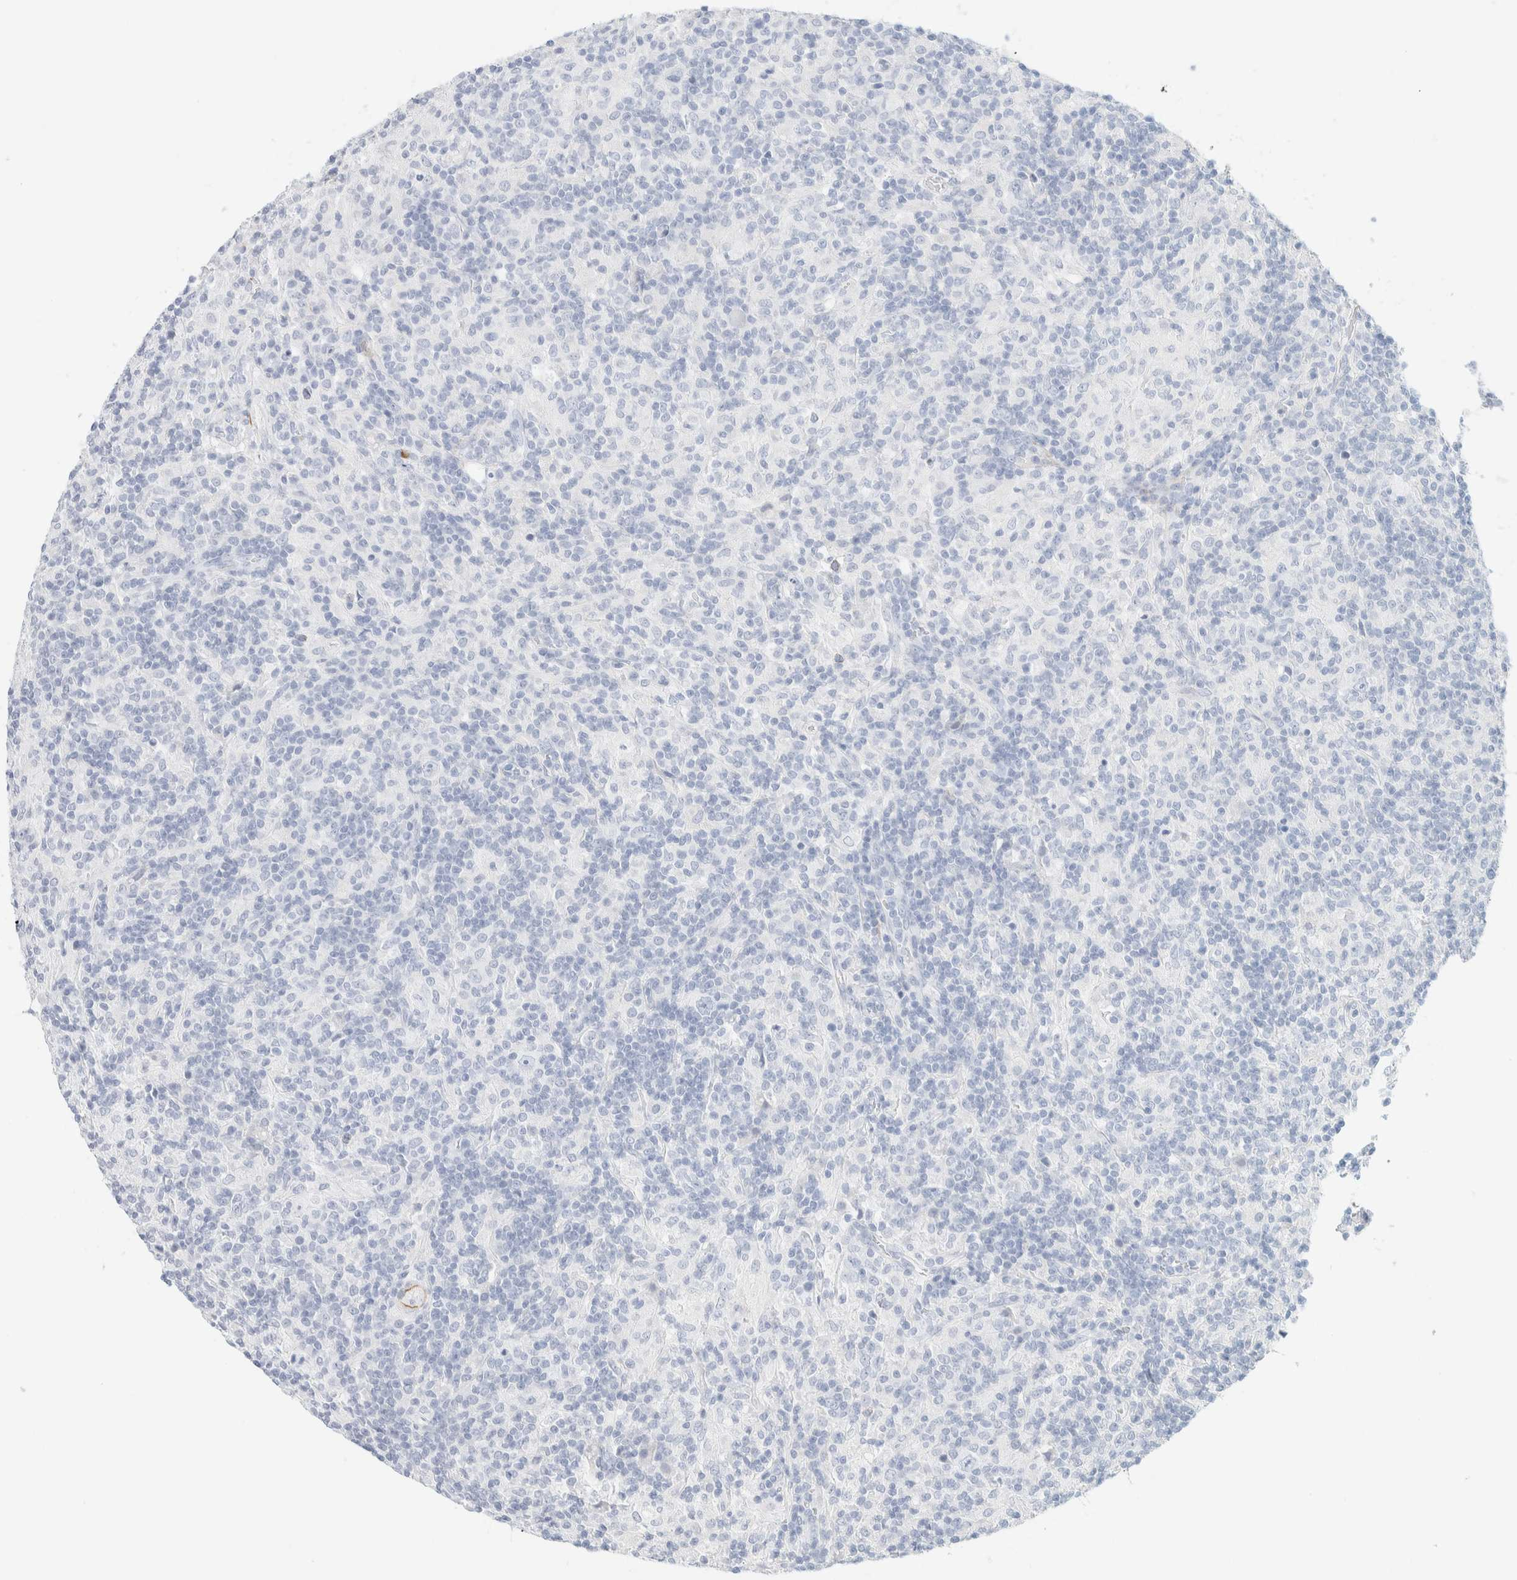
{"staining": {"intensity": "negative", "quantity": "none", "location": "none"}, "tissue": "lymphoma", "cell_type": "Tumor cells", "image_type": "cancer", "snomed": [{"axis": "morphology", "description": "Hodgkin's disease, NOS"}, {"axis": "topography", "description": "Lymph node"}], "caption": "The micrograph reveals no significant staining in tumor cells of Hodgkin's disease. Brightfield microscopy of IHC stained with DAB (3,3'-diaminobenzidine) (brown) and hematoxylin (blue), captured at high magnification.", "gene": "AFMID", "patient": {"sex": "male", "age": 70}}